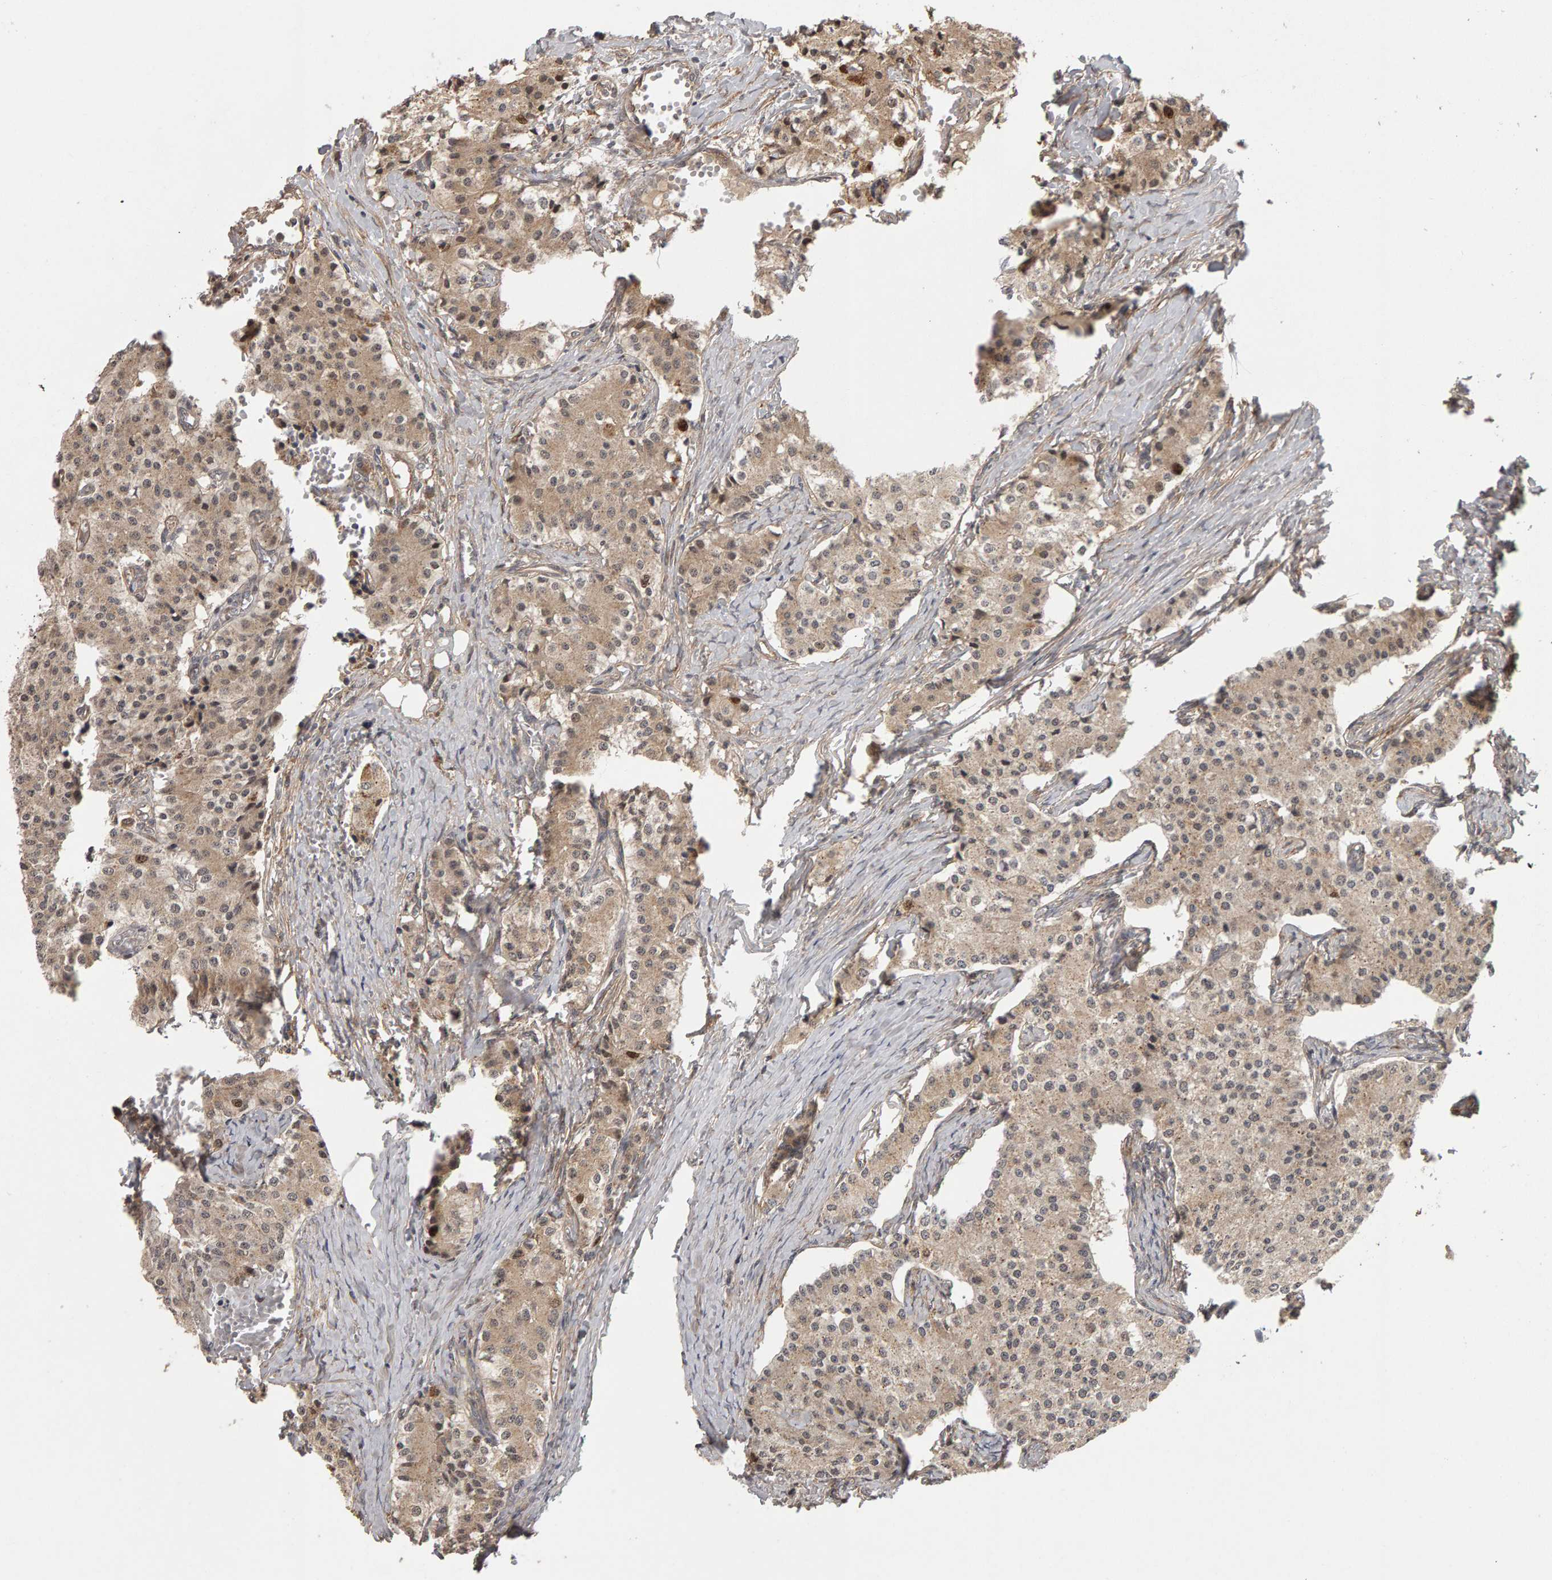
{"staining": {"intensity": "weak", "quantity": ">75%", "location": "cytoplasmic/membranous"}, "tissue": "carcinoid", "cell_type": "Tumor cells", "image_type": "cancer", "snomed": [{"axis": "morphology", "description": "Carcinoid, malignant, NOS"}, {"axis": "topography", "description": "Colon"}], "caption": "An immunohistochemistry (IHC) photomicrograph of tumor tissue is shown. Protein staining in brown highlights weak cytoplasmic/membranous positivity in carcinoid within tumor cells.", "gene": "CDCA5", "patient": {"sex": "female", "age": 52}}